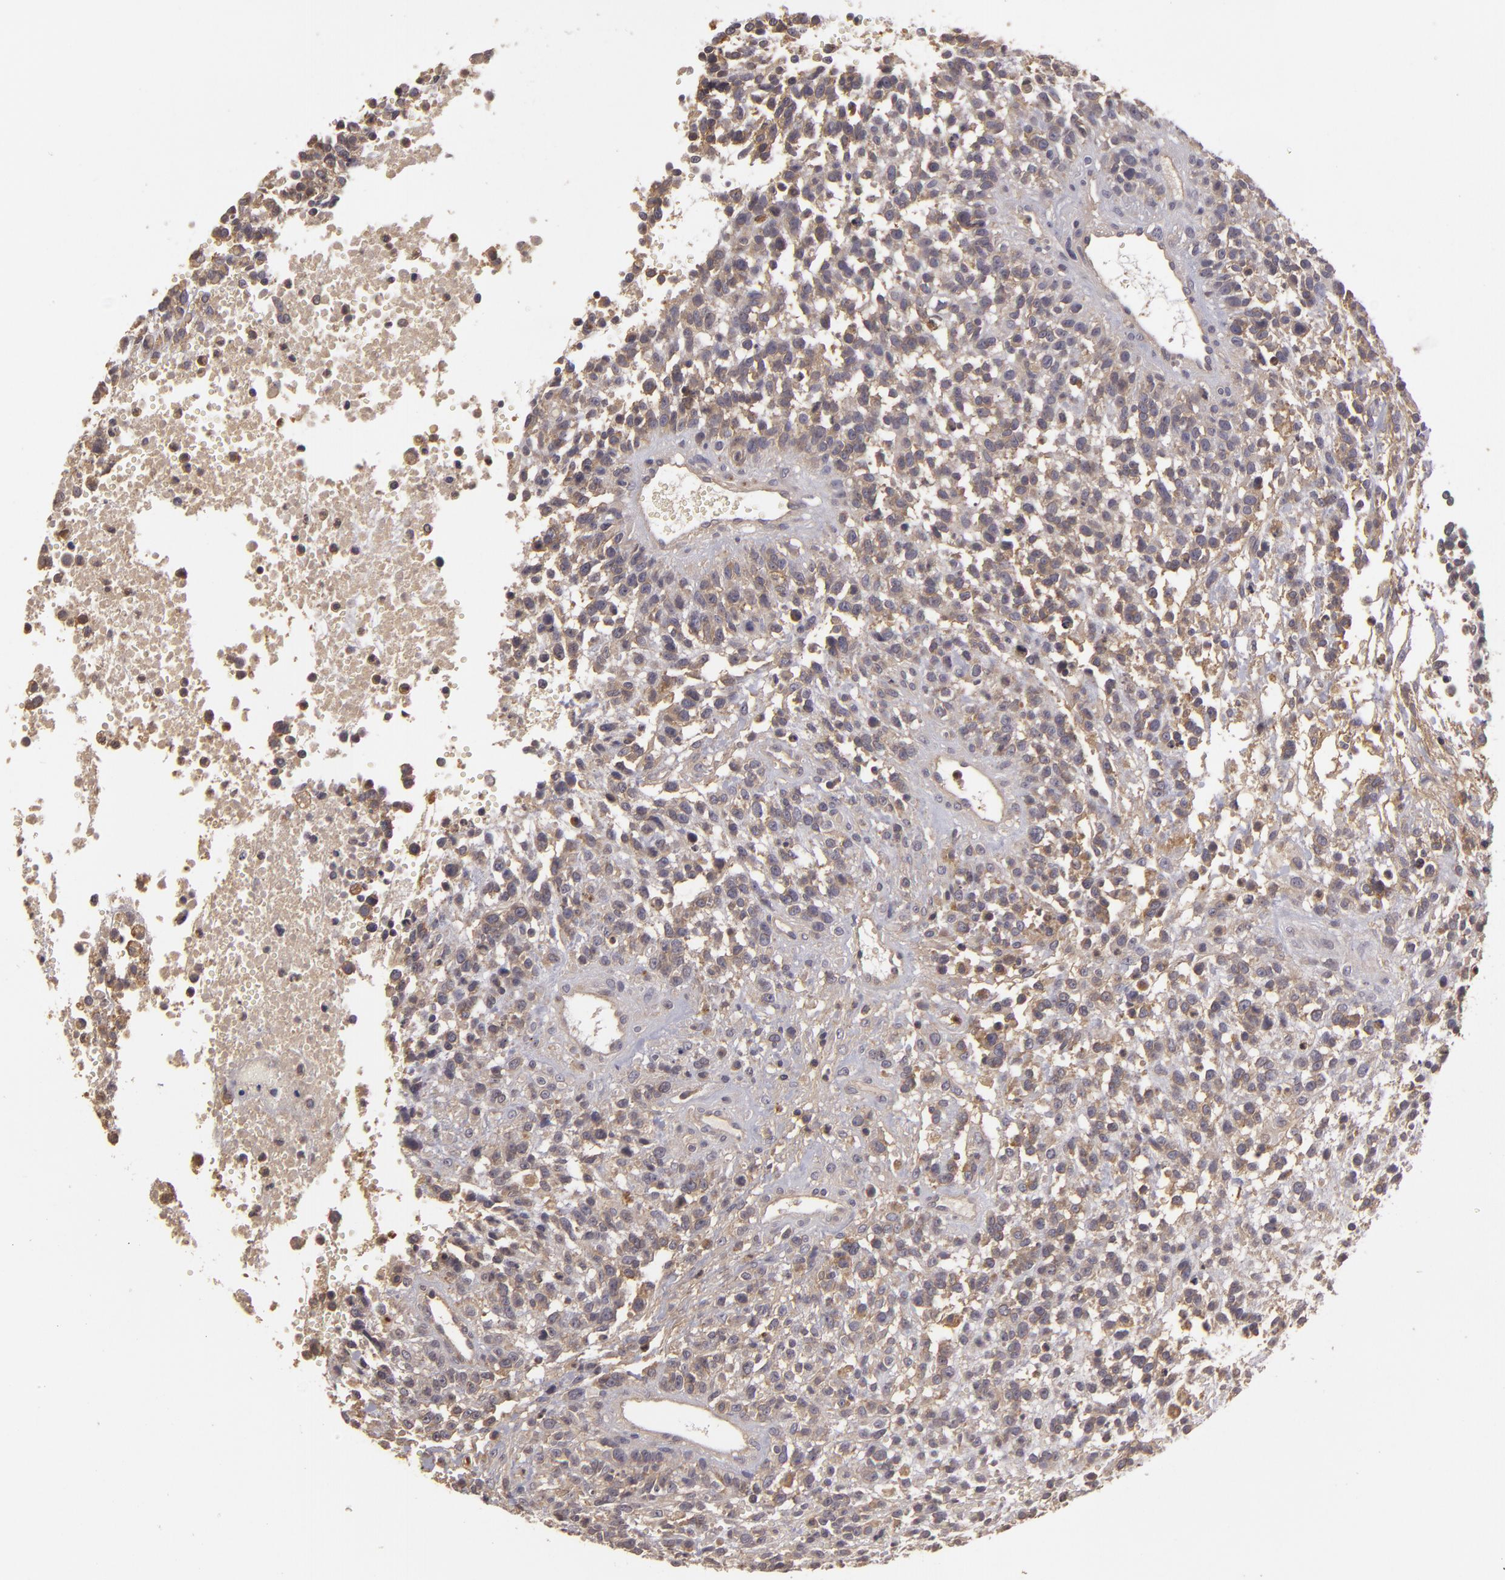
{"staining": {"intensity": "weak", "quantity": ">75%", "location": "cytoplasmic/membranous"}, "tissue": "glioma", "cell_type": "Tumor cells", "image_type": "cancer", "snomed": [{"axis": "morphology", "description": "Glioma, malignant, High grade"}, {"axis": "topography", "description": "Brain"}], "caption": "Tumor cells show weak cytoplasmic/membranous expression in approximately >75% of cells in glioma. (Brightfield microscopy of DAB IHC at high magnification).", "gene": "HRAS", "patient": {"sex": "male", "age": 66}}